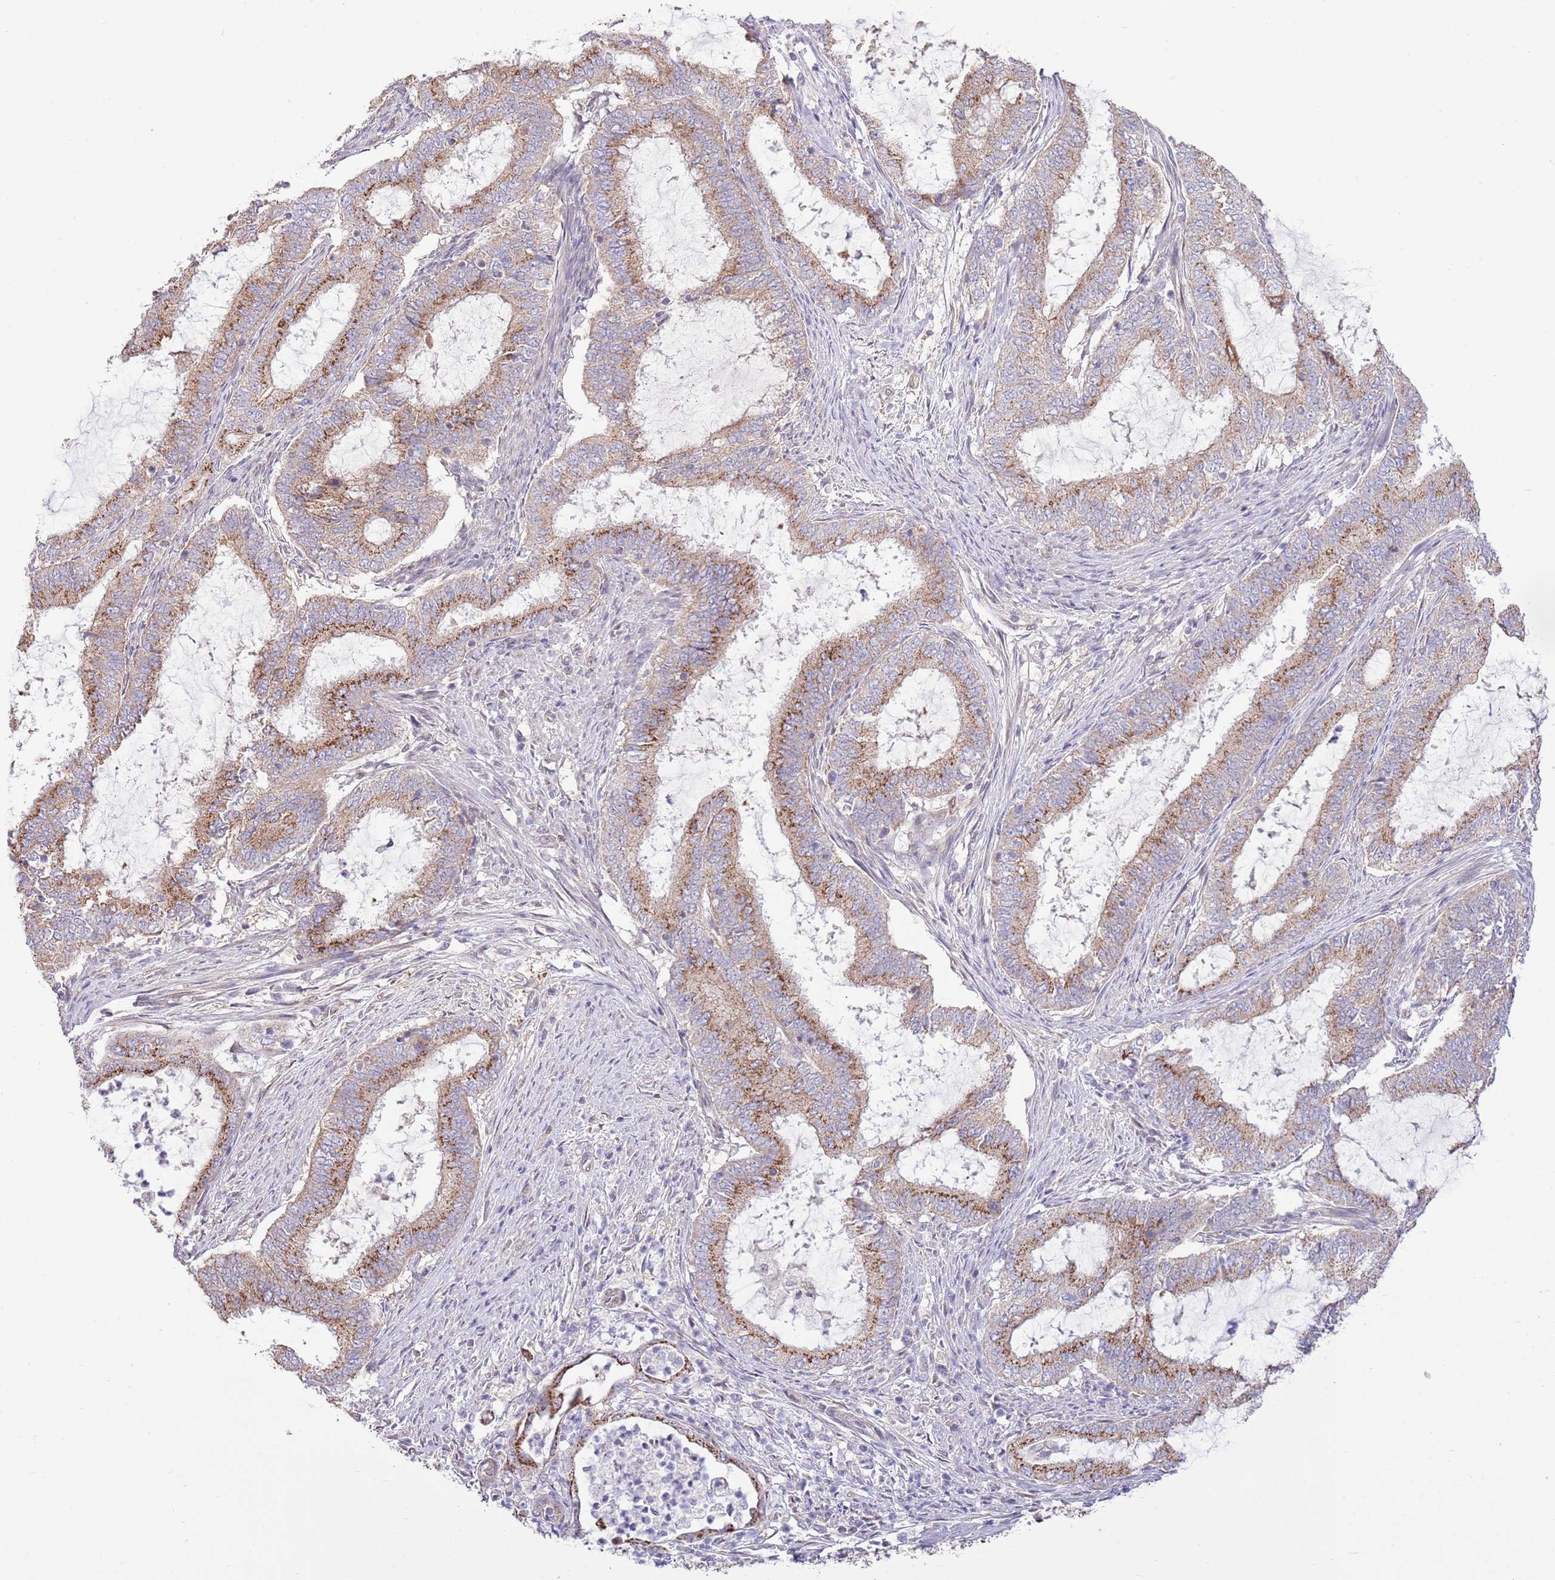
{"staining": {"intensity": "moderate", "quantity": ">75%", "location": "cytoplasmic/membranous"}, "tissue": "endometrial cancer", "cell_type": "Tumor cells", "image_type": "cancer", "snomed": [{"axis": "morphology", "description": "Adenocarcinoma, NOS"}, {"axis": "topography", "description": "Endometrium"}], "caption": "This micrograph reveals endometrial cancer stained with IHC to label a protein in brown. The cytoplasmic/membranous of tumor cells show moderate positivity for the protein. Nuclei are counter-stained blue.", "gene": "ARL2BP", "patient": {"sex": "female", "age": 51}}